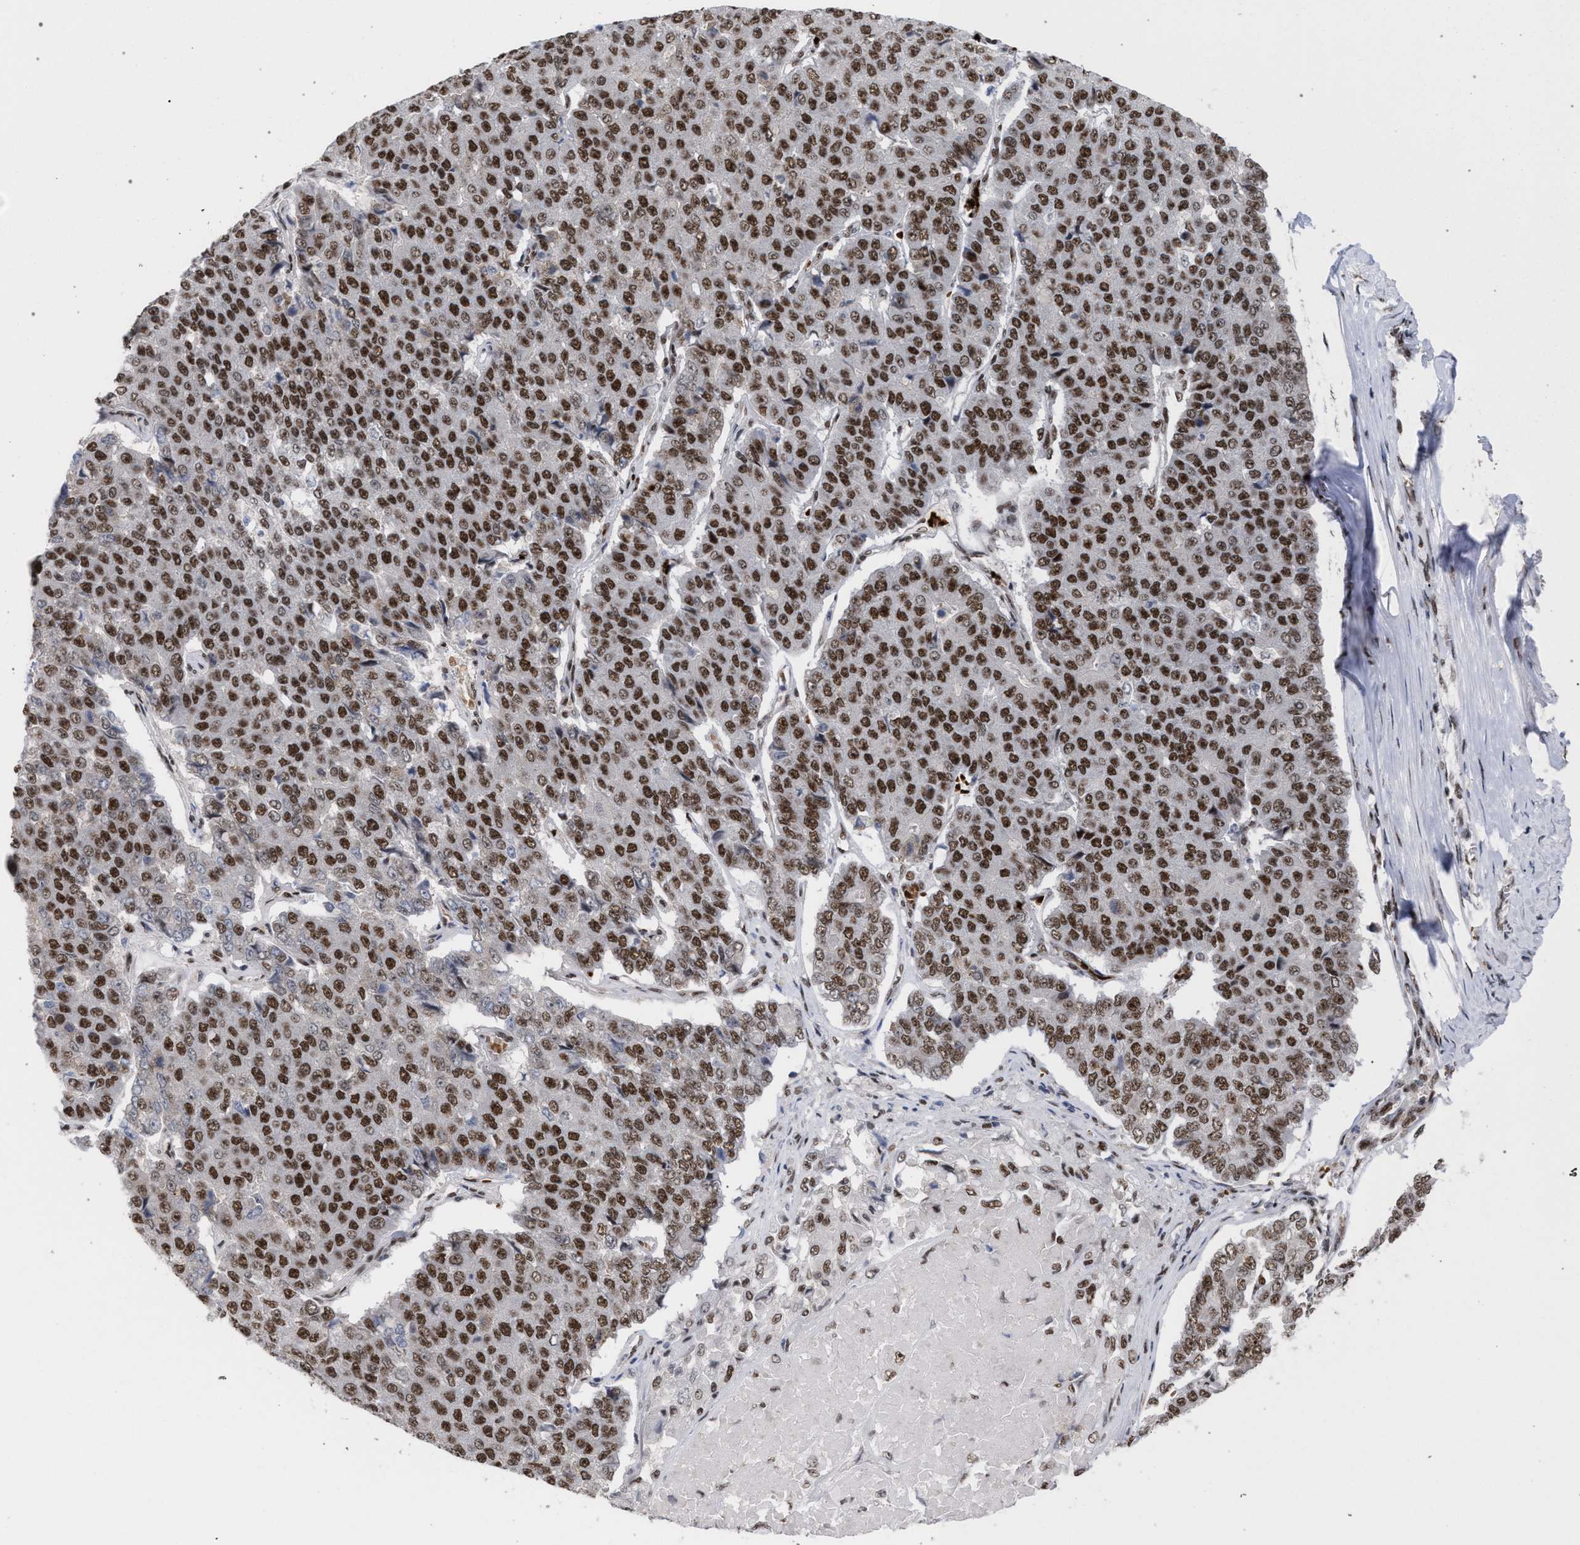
{"staining": {"intensity": "strong", "quantity": ">75%", "location": "nuclear"}, "tissue": "pancreatic cancer", "cell_type": "Tumor cells", "image_type": "cancer", "snomed": [{"axis": "morphology", "description": "Adenocarcinoma, NOS"}, {"axis": "topography", "description": "Pancreas"}], "caption": "This photomicrograph reveals IHC staining of human pancreatic cancer (adenocarcinoma), with high strong nuclear expression in about >75% of tumor cells.", "gene": "SCAF4", "patient": {"sex": "male", "age": 50}}